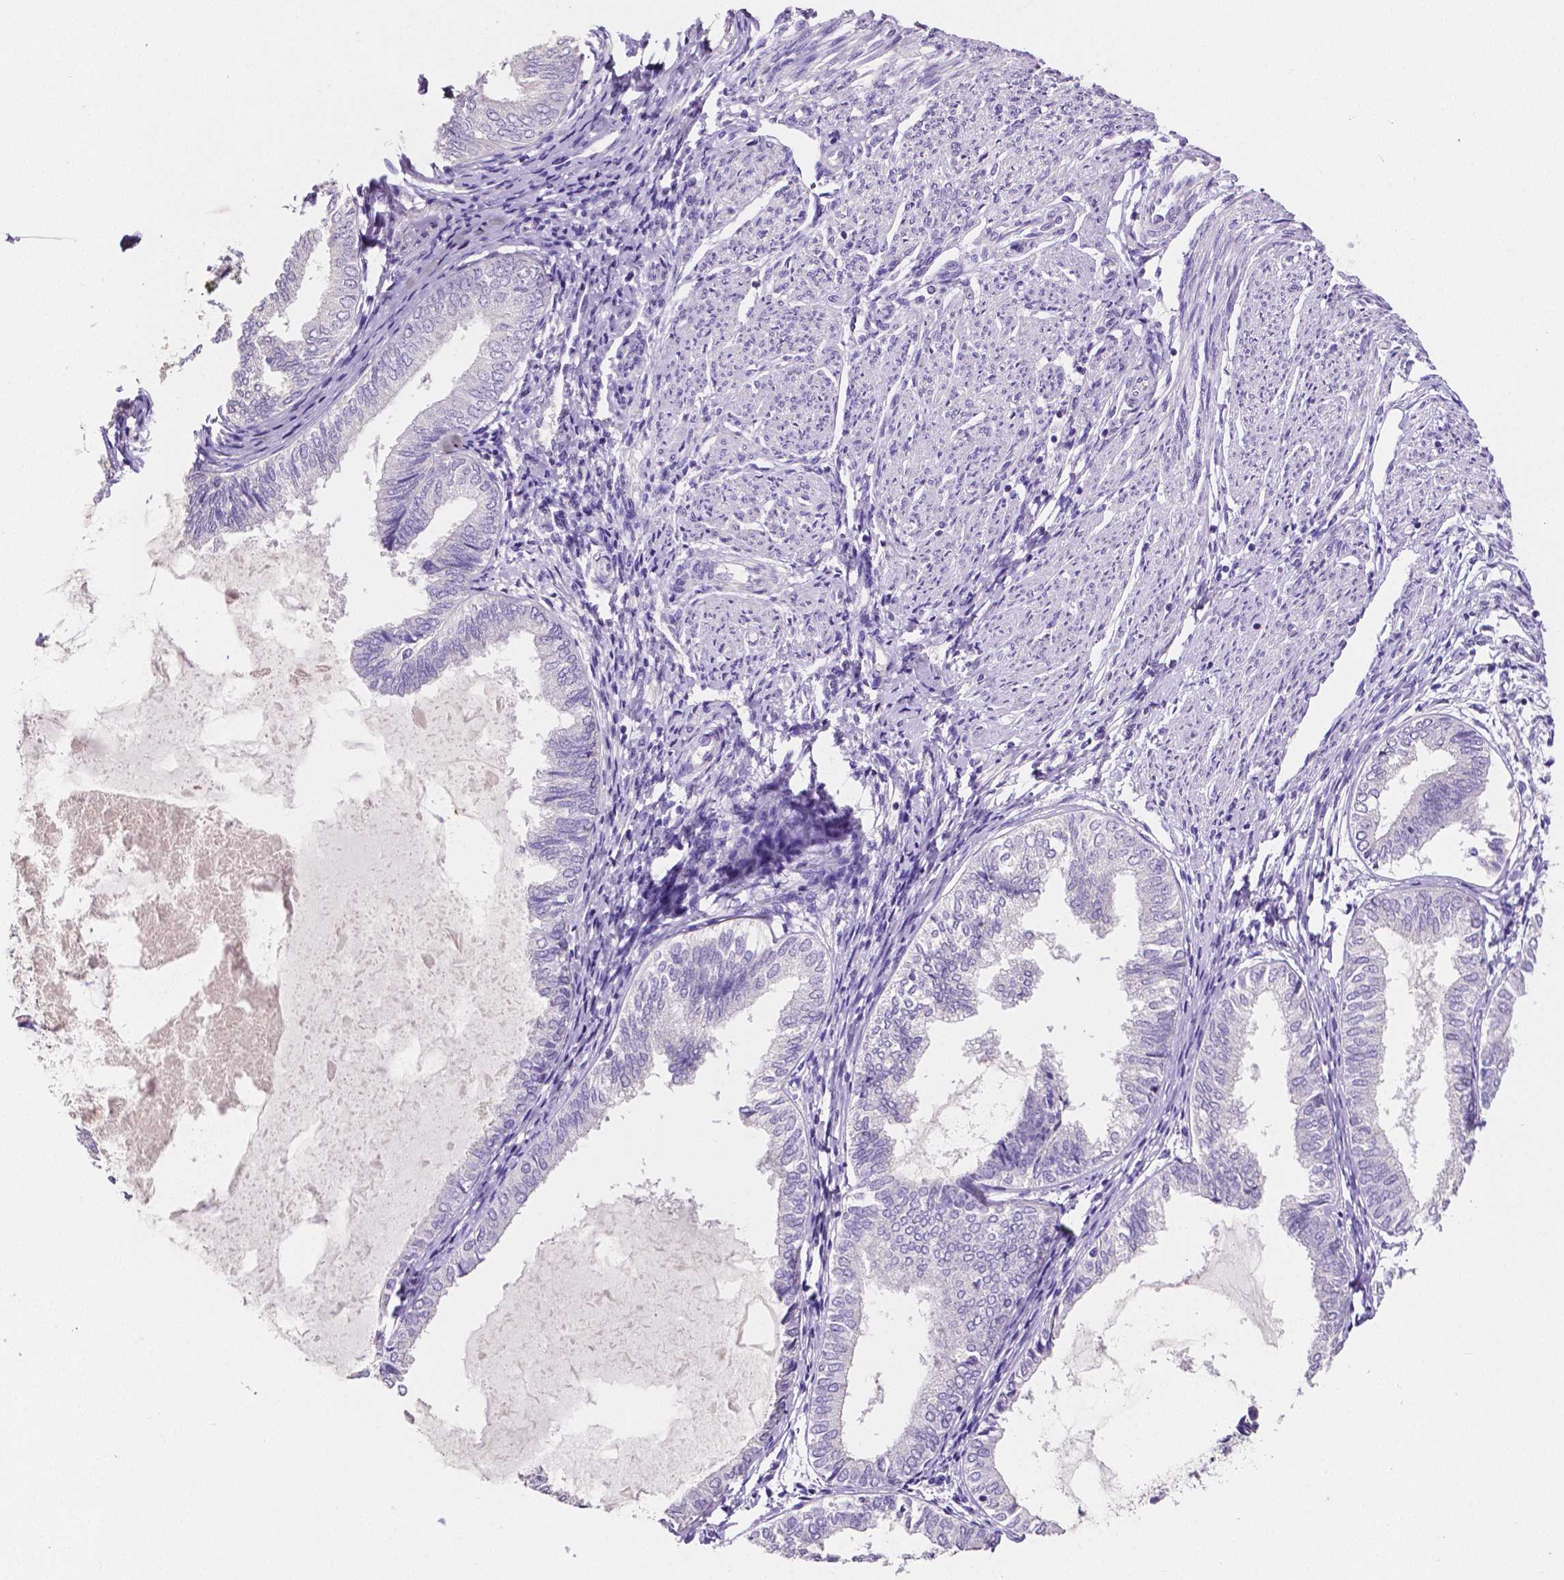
{"staining": {"intensity": "negative", "quantity": "none", "location": "none"}, "tissue": "endometrial cancer", "cell_type": "Tumor cells", "image_type": "cancer", "snomed": [{"axis": "morphology", "description": "Adenocarcinoma, NOS"}, {"axis": "topography", "description": "Endometrium"}], "caption": "High power microscopy photomicrograph of an IHC micrograph of endometrial cancer (adenocarcinoma), revealing no significant staining in tumor cells.", "gene": "SLC22A2", "patient": {"sex": "female", "age": 68}}